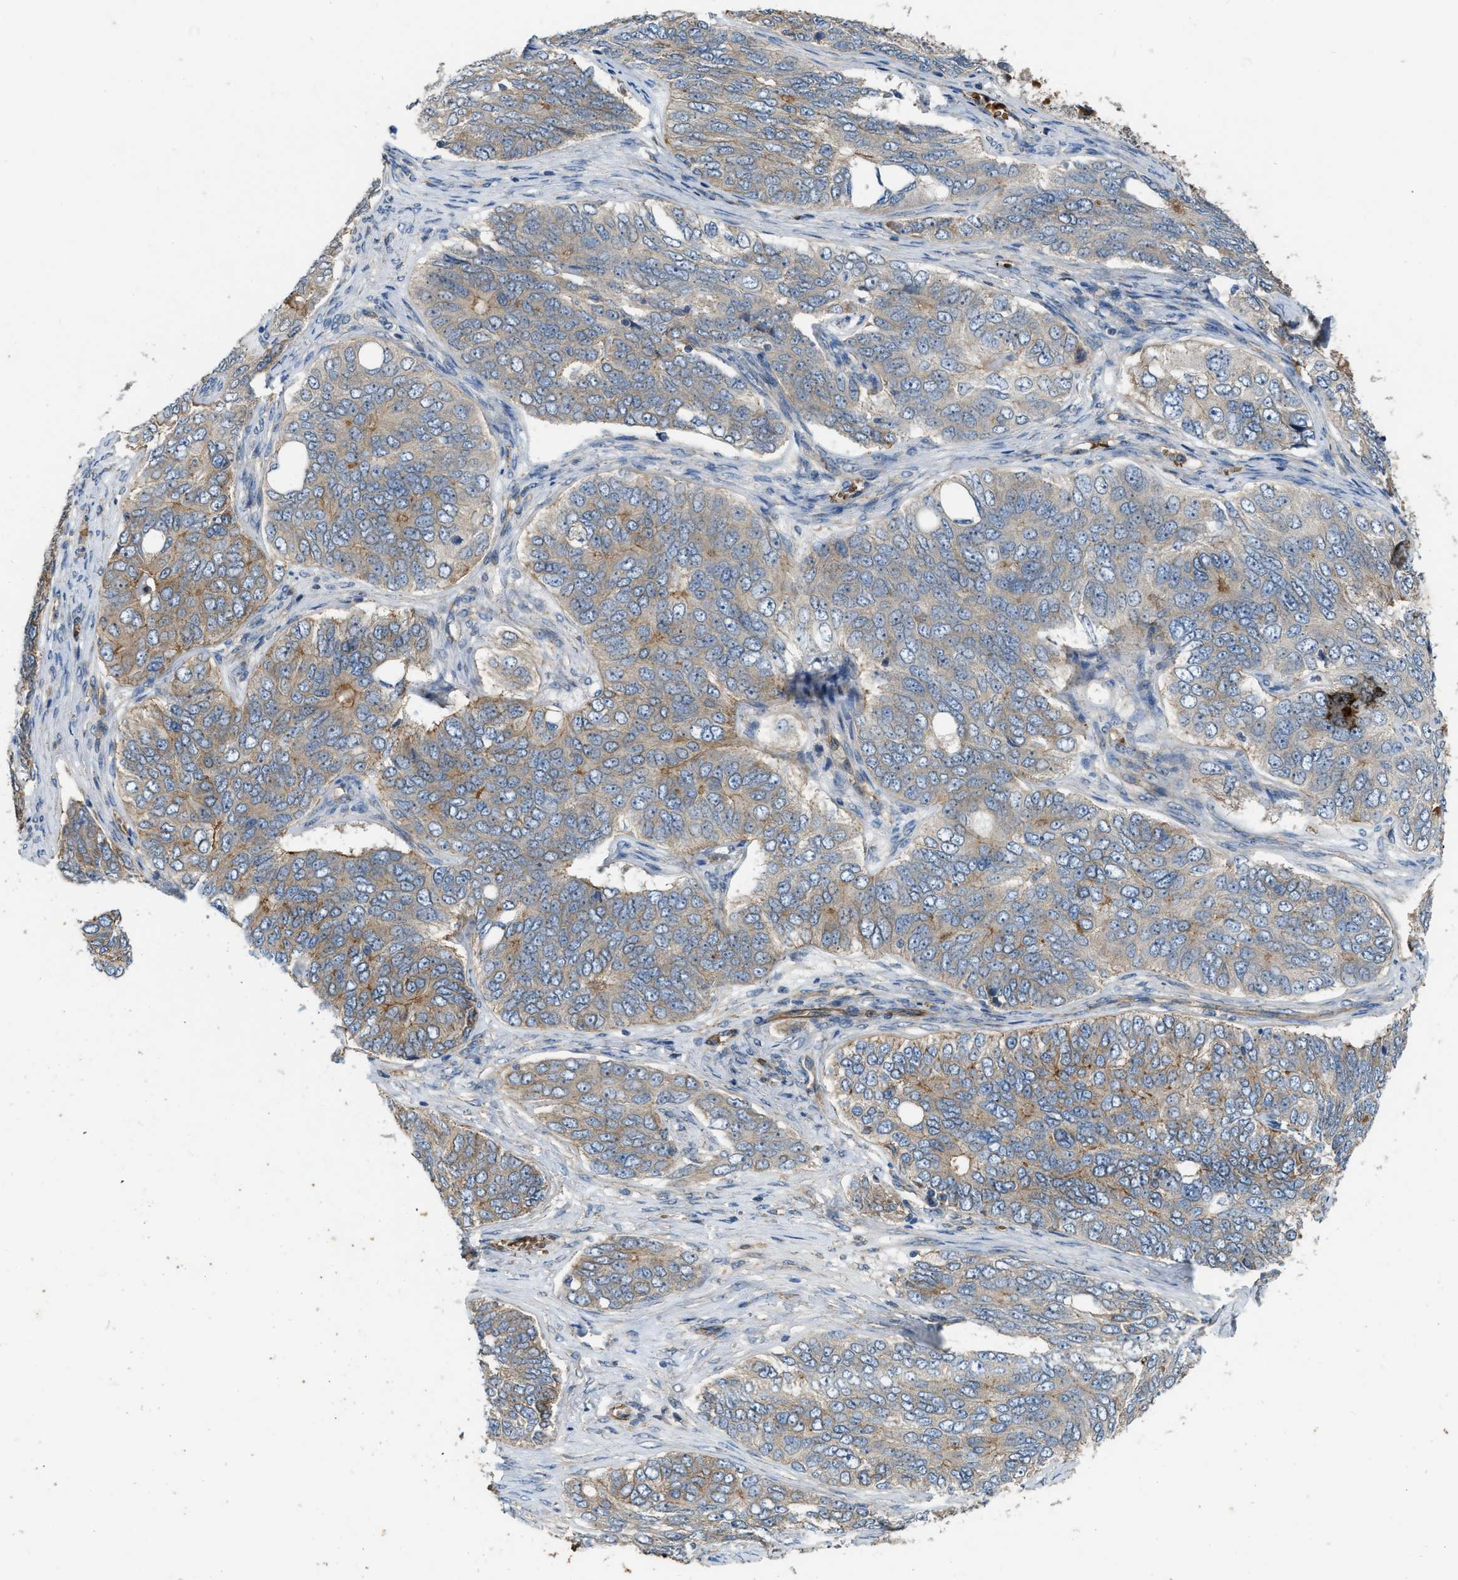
{"staining": {"intensity": "moderate", "quantity": "25%-75%", "location": "cytoplasmic/membranous"}, "tissue": "ovarian cancer", "cell_type": "Tumor cells", "image_type": "cancer", "snomed": [{"axis": "morphology", "description": "Carcinoma, endometroid"}, {"axis": "topography", "description": "Ovary"}], "caption": "A brown stain highlights moderate cytoplasmic/membranous expression of a protein in endometroid carcinoma (ovarian) tumor cells.", "gene": "ERC1", "patient": {"sex": "female", "age": 51}}